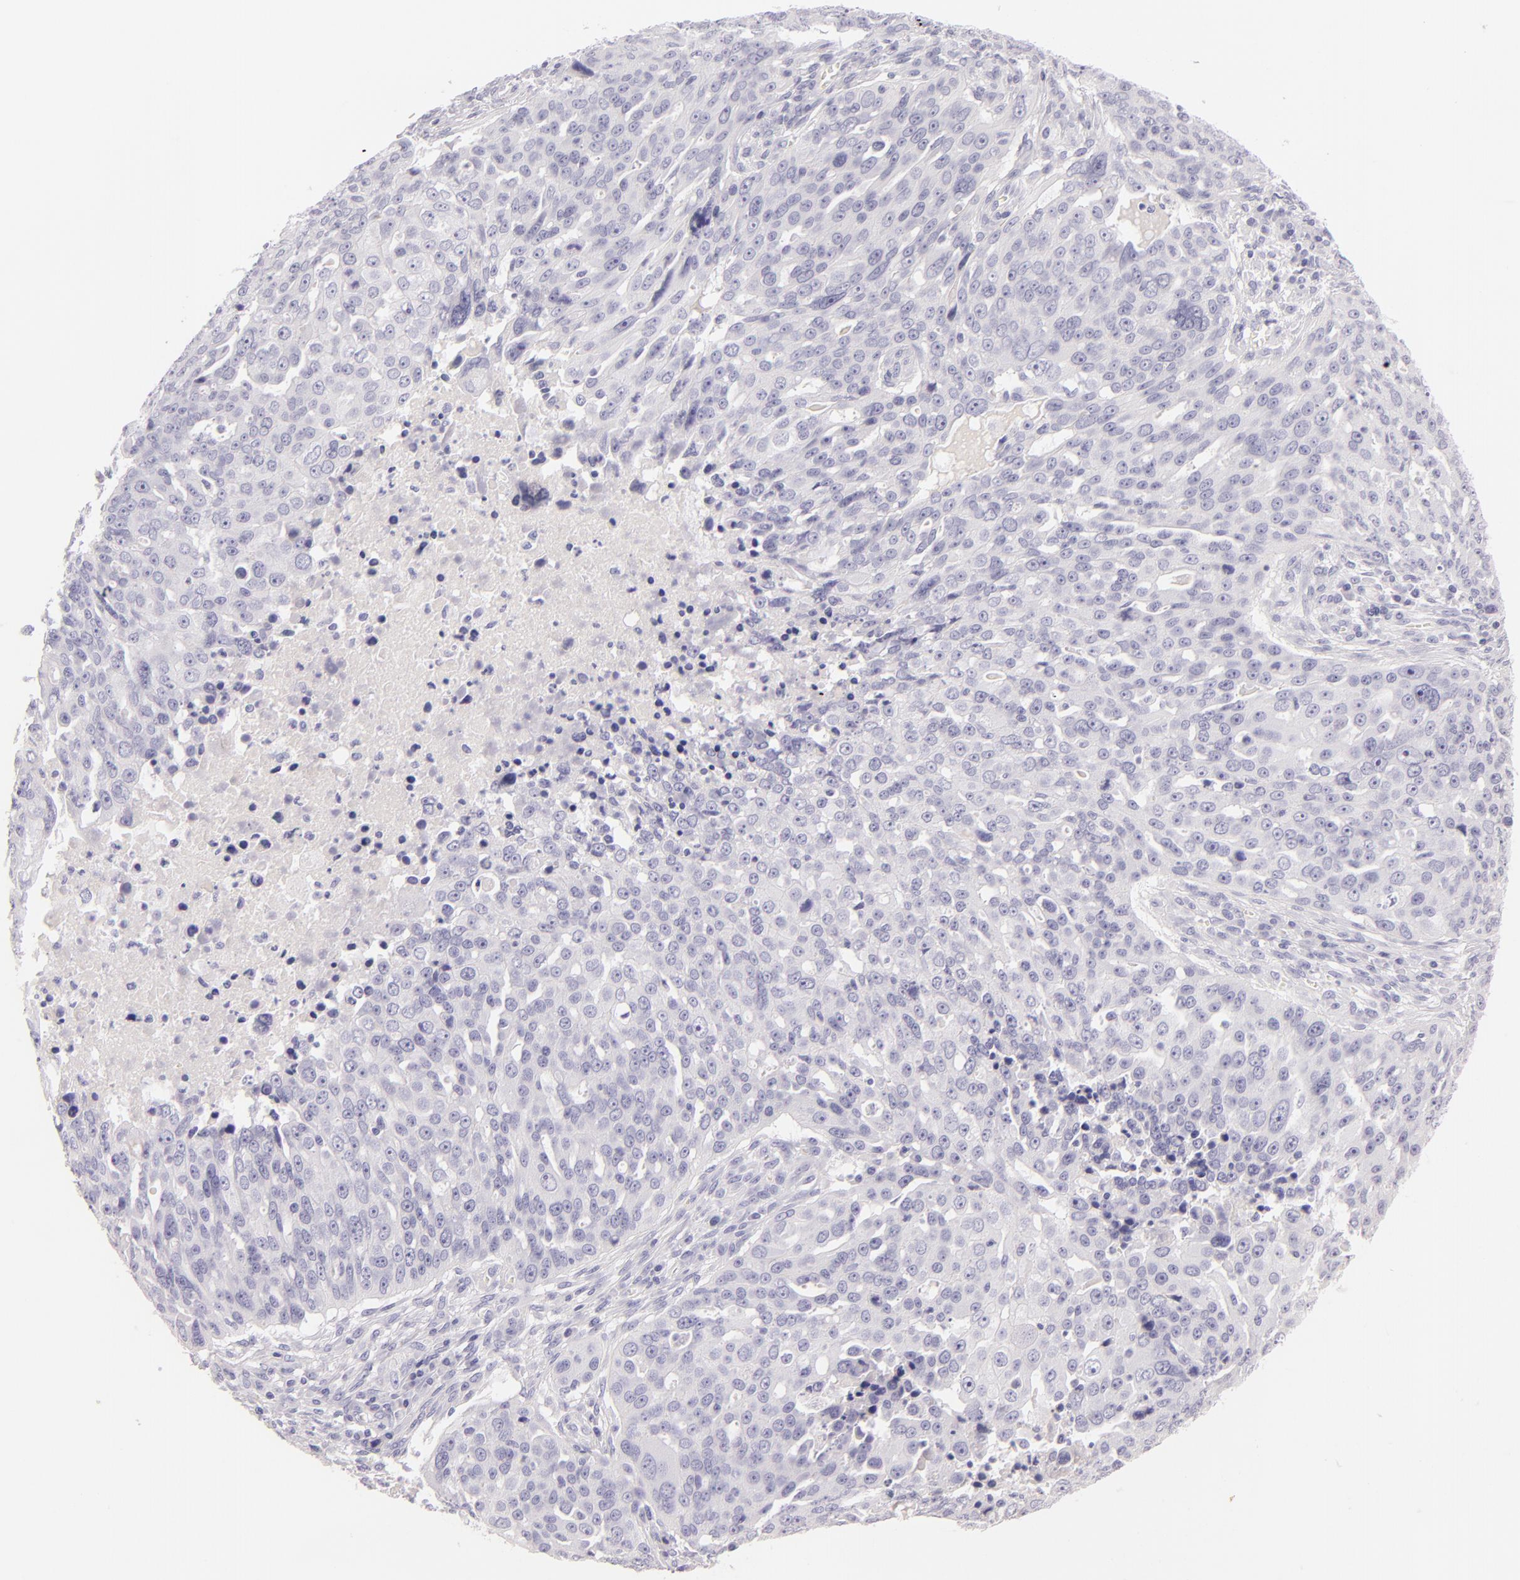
{"staining": {"intensity": "negative", "quantity": "none", "location": "none"}, "tissue": "ovarian cancer", "cell_type": "Tumor cells", "image_type": "cancer", "snomed": [{"axis": "morphology", "description": "Carcinoma, endometroid"}, {"axis": "topography", "description": "Ovary"}], "caption": "Human ovarian cancer stained for a protein using IHC displays no expression in tumor cells.", "gene": "INA", "patient": {"sex": "female", "age": 75}}